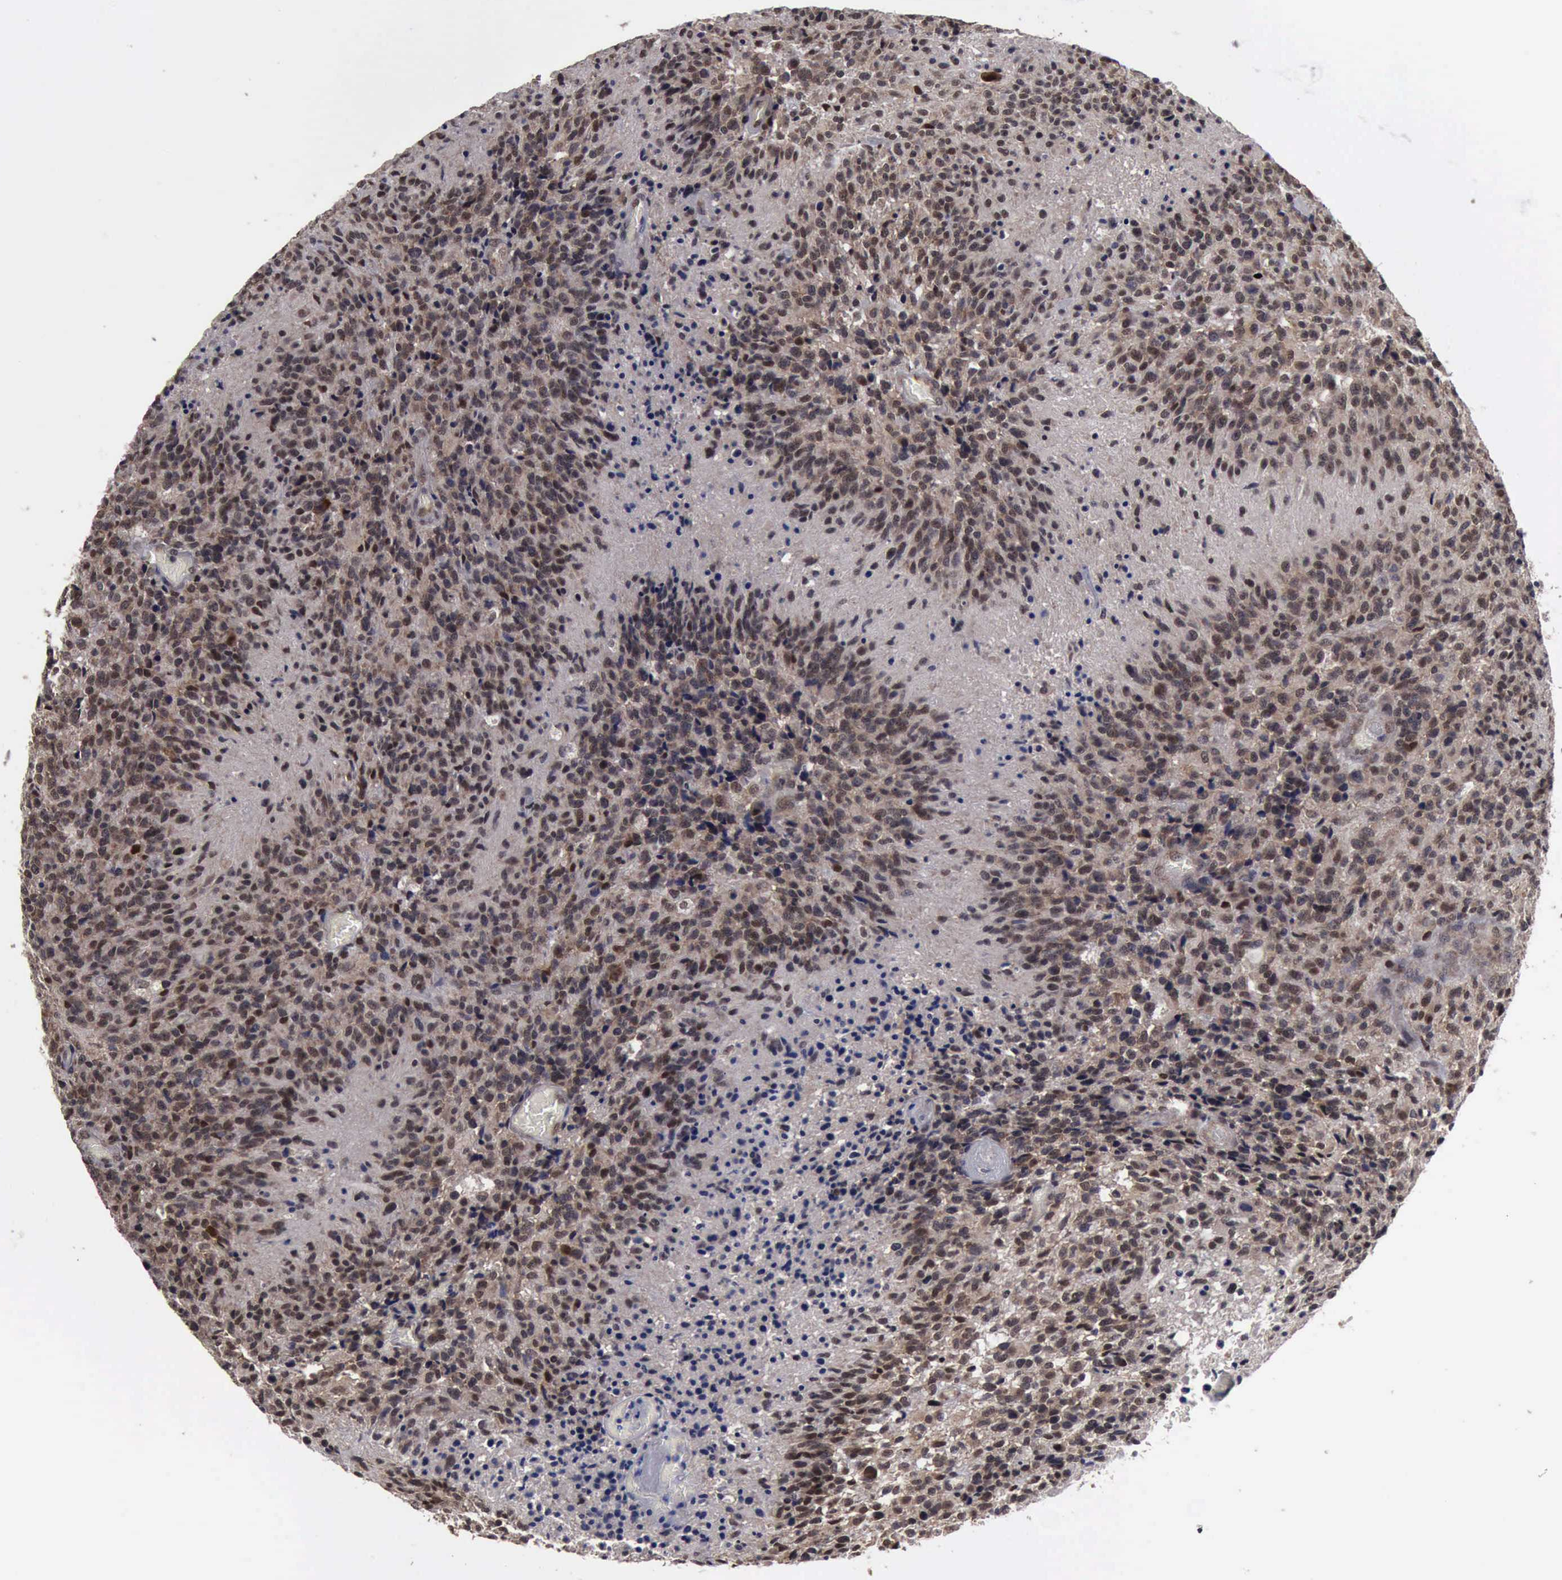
{"staining": {"intensity": "moderate", "quantity": "25%-75%", "location": "cytoplasmic/membranous,nuclear"}, "tissue": "glioma", "cell_type": "Tumor cells", "image_type": "cancer", "snomed": [{"axis": "morphology", "description": "Glioma, malignant, High grade"}, {"axis": "topography", "description": "Brain"}], "caption": "IHC histopathology image of neoplastic tissue: glioma stained using immunohistochemistry displays medium levels of moderate protein expression localized specifically in the cytoplasmic/membranous and nuclear of tumor cells, appearing as a cytoplasmic/membranous and nuclear brown color.", "gene": "RTCB", "patient": {"sex": "male", "age": 36}}